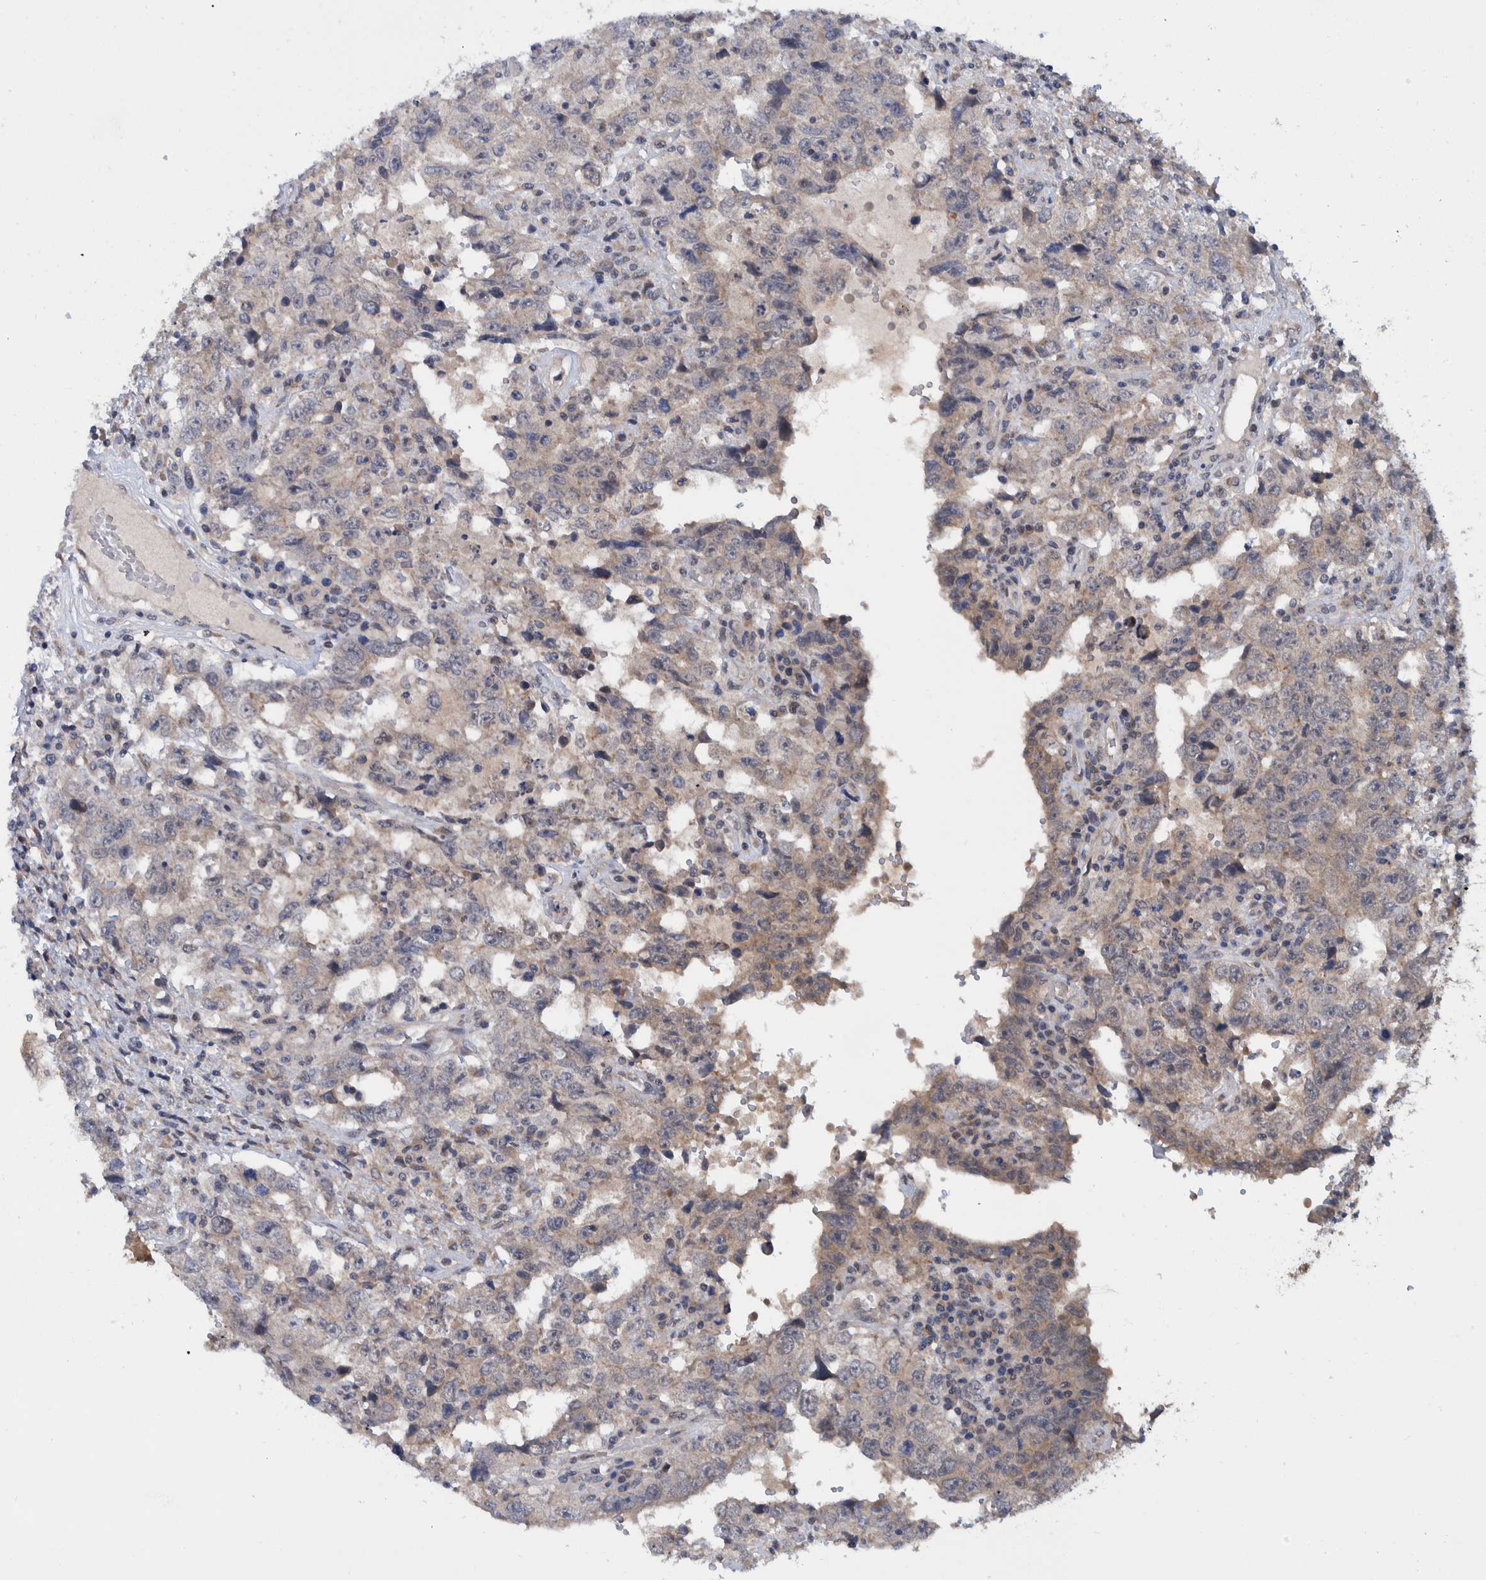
{"staining": {"intensity": "negative", "quantity": "none", "location": "none"}, "tissue": "testis cancer", "cell_type": "Tumor cells", "image_type": "cancer", "snomed": [{"axis": "morphology", "description": "Carcinoma, Embryonal, NOS"}, {"axis": "topography", "description": "Testis"}], "caption": "Photomicrograph shows no protein expression in tumor cells of testis cancer tissue.", "gene": "PLPBP", "patient": {"sex": "male", "age": 26}}